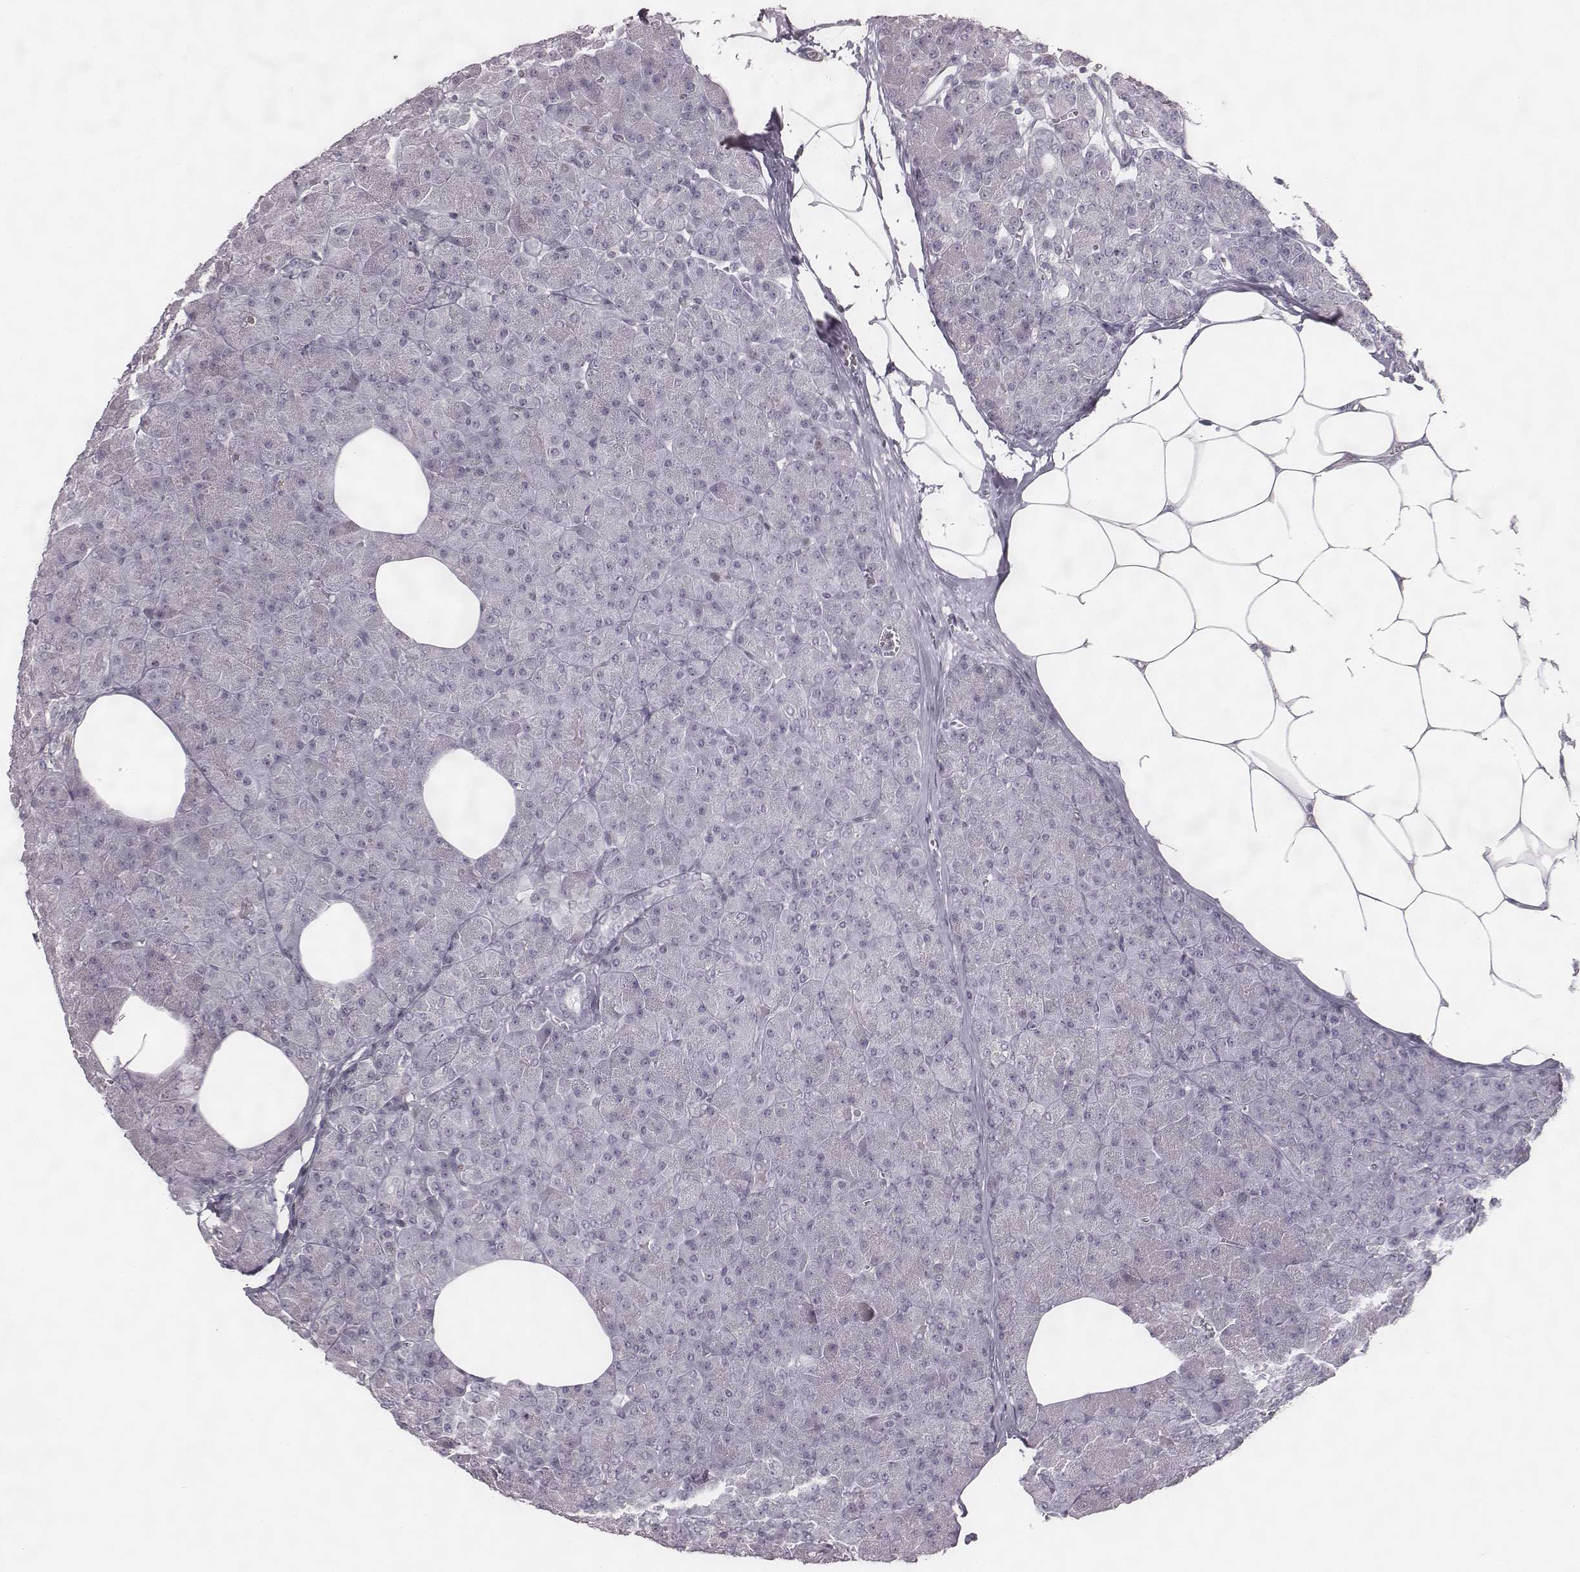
{"staining": {"intensity": "negative", "quantity": "none", "location": "none"}, "tissue": "pancreas", "cell_type": "Exocrine glandular cells", "image_type": "normal", "snomed": [{"axis": "morphology", "description": "Normal tissue, NOS"}, {"axis": "topography", "description": "Pancreas"}], "caption": "Exocrine glandular cells show no significant protein positivity in normal pancreas.", "gene": "NDC1", "patient": {"sex": "female", "age": 45}}